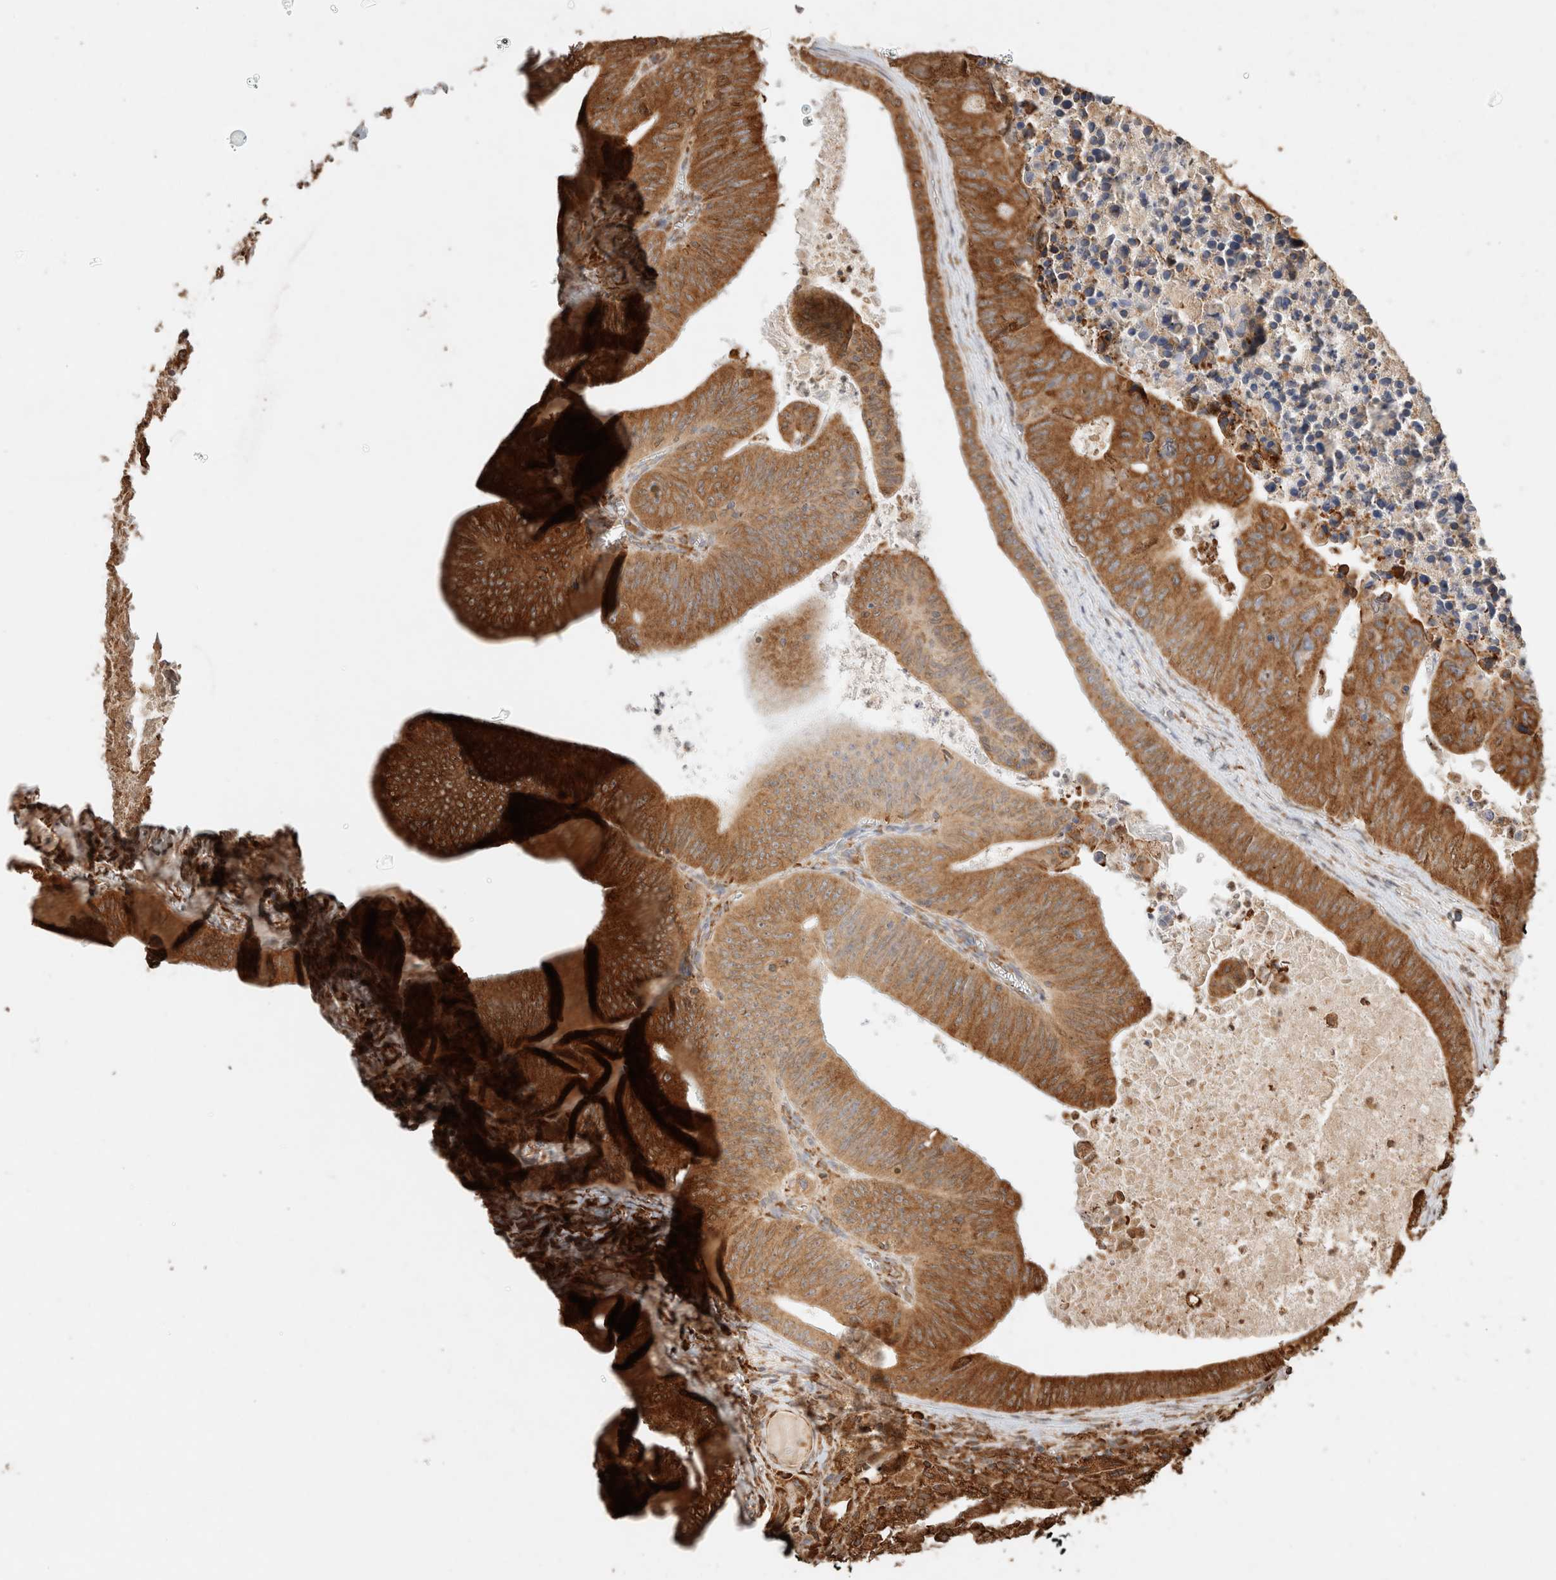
{"staining": {"intensity": "moderate", "quantity": ">75%", "location": "cytoplasmic/membranous"}, "tissue": "colorectal cancer", "cell_type": "Tumor cells", "image_type": "cancer", "snomed": [{"axis": "morphology", "description": "Adenocarcinoma, NOS"}, {"axis": "topography", "description": "Colon"}], "caption": "This image demonstrates immunohistochemistry staining of adenocarcinoma (colorectal), with medium moderate cytoplasmic/membranous staining in approximately >75% of tumor cells.", "gene": "ERAP1", "patient": {"sex": "male", "age": 87}}